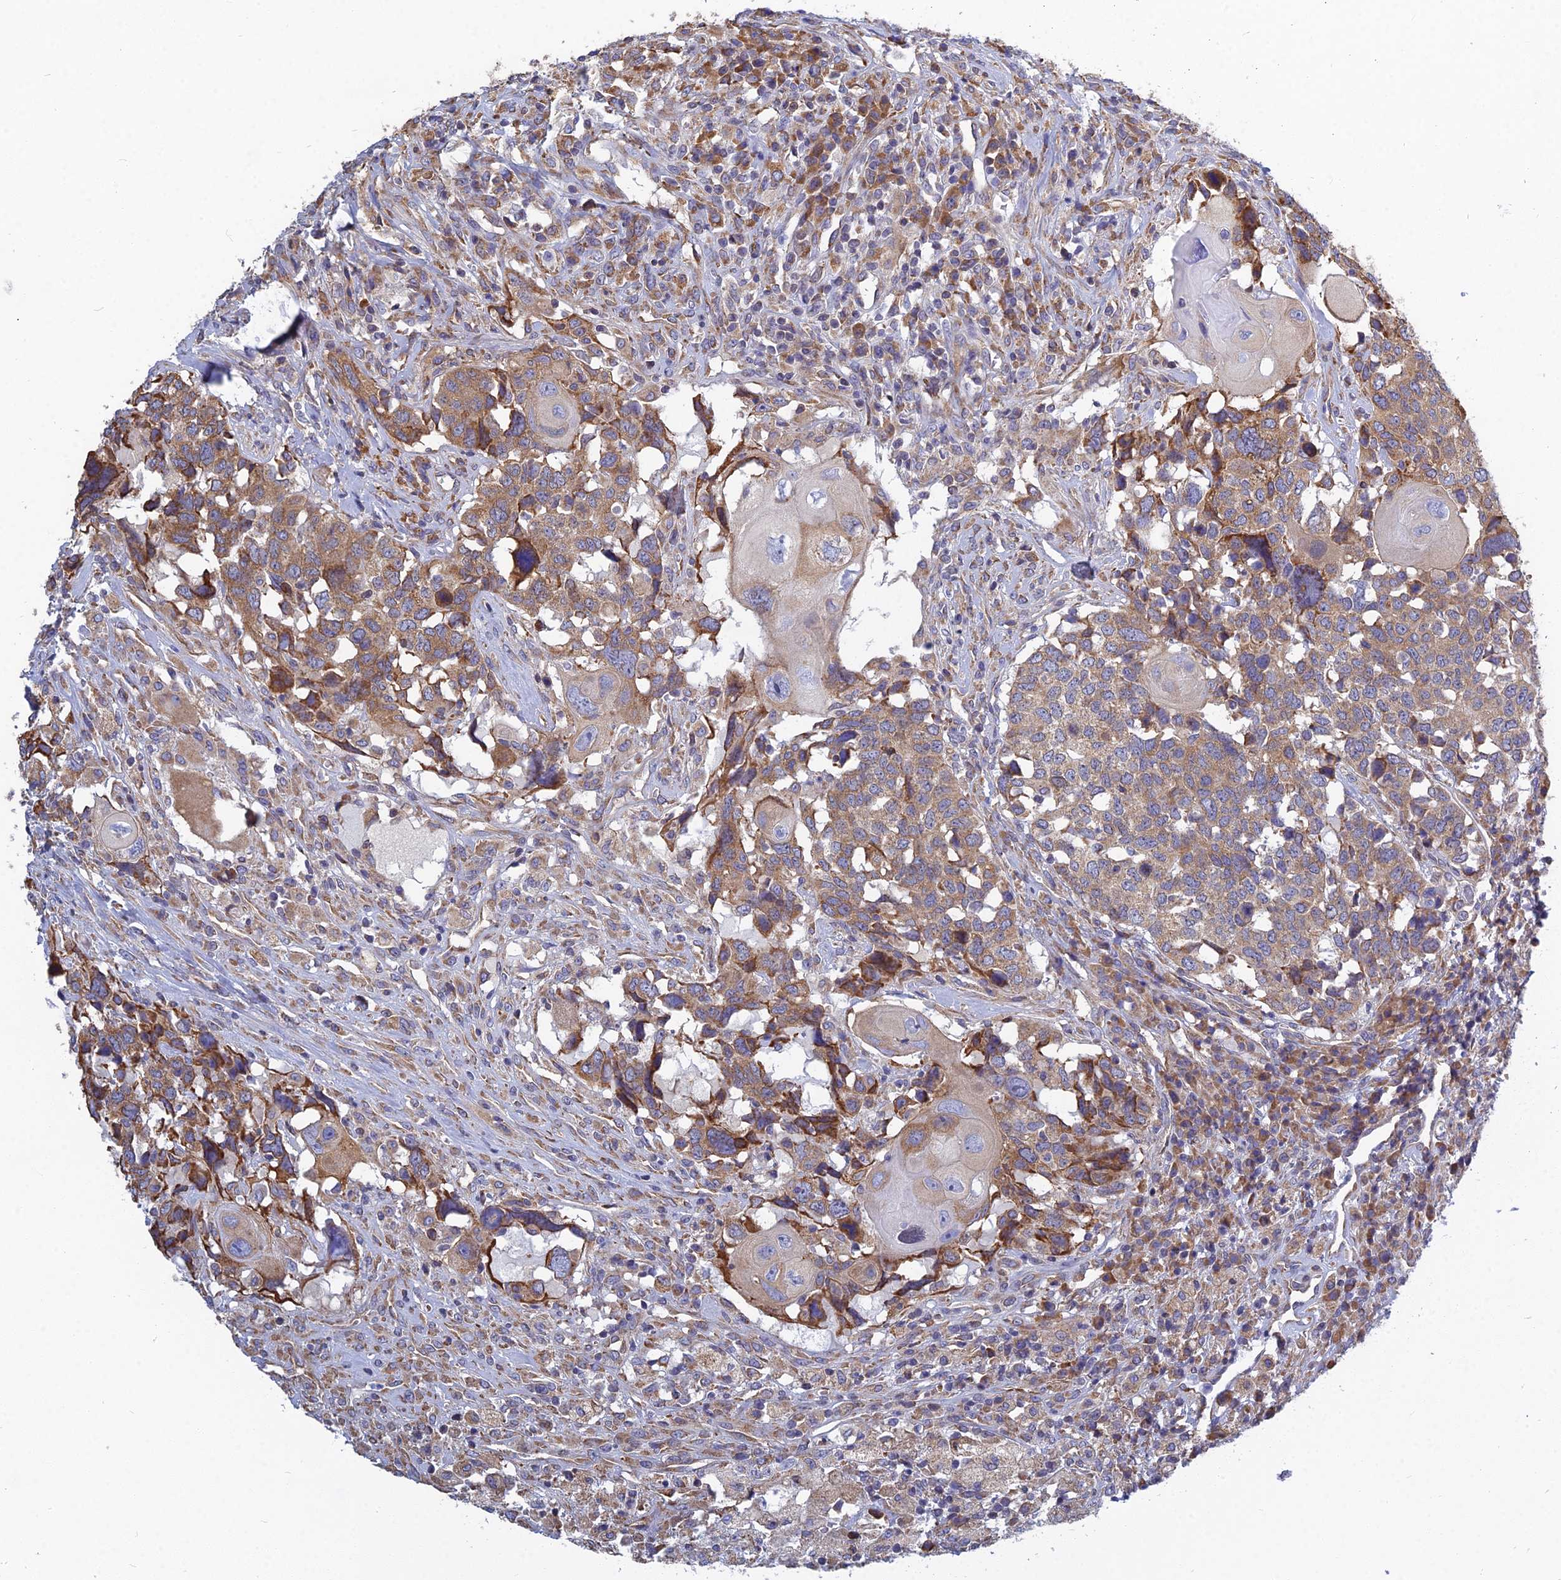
{"staining": {"intensity": "moderate", "quantity": ">75%", "location": "cytoplasmic/membranous"}, "tissue": "head and neck cancer", "cell_type": "Tumor cells", "image_type": "cancer", "snomed": [{"axis": "morphology", "description": "Squamous cell carcinoma, NOS"}, {"axis": "topography", "description": "Head-Neck"}], "caption": "Immunohistochemical staining of human head and neck squamous cell carcinoma displays medium levels of moderate cytoplasmic/membranous expression in approximately >75% of tumor cells.", "gene": "KIAA1143", "patient": {"sex": "male", "age": 66}}